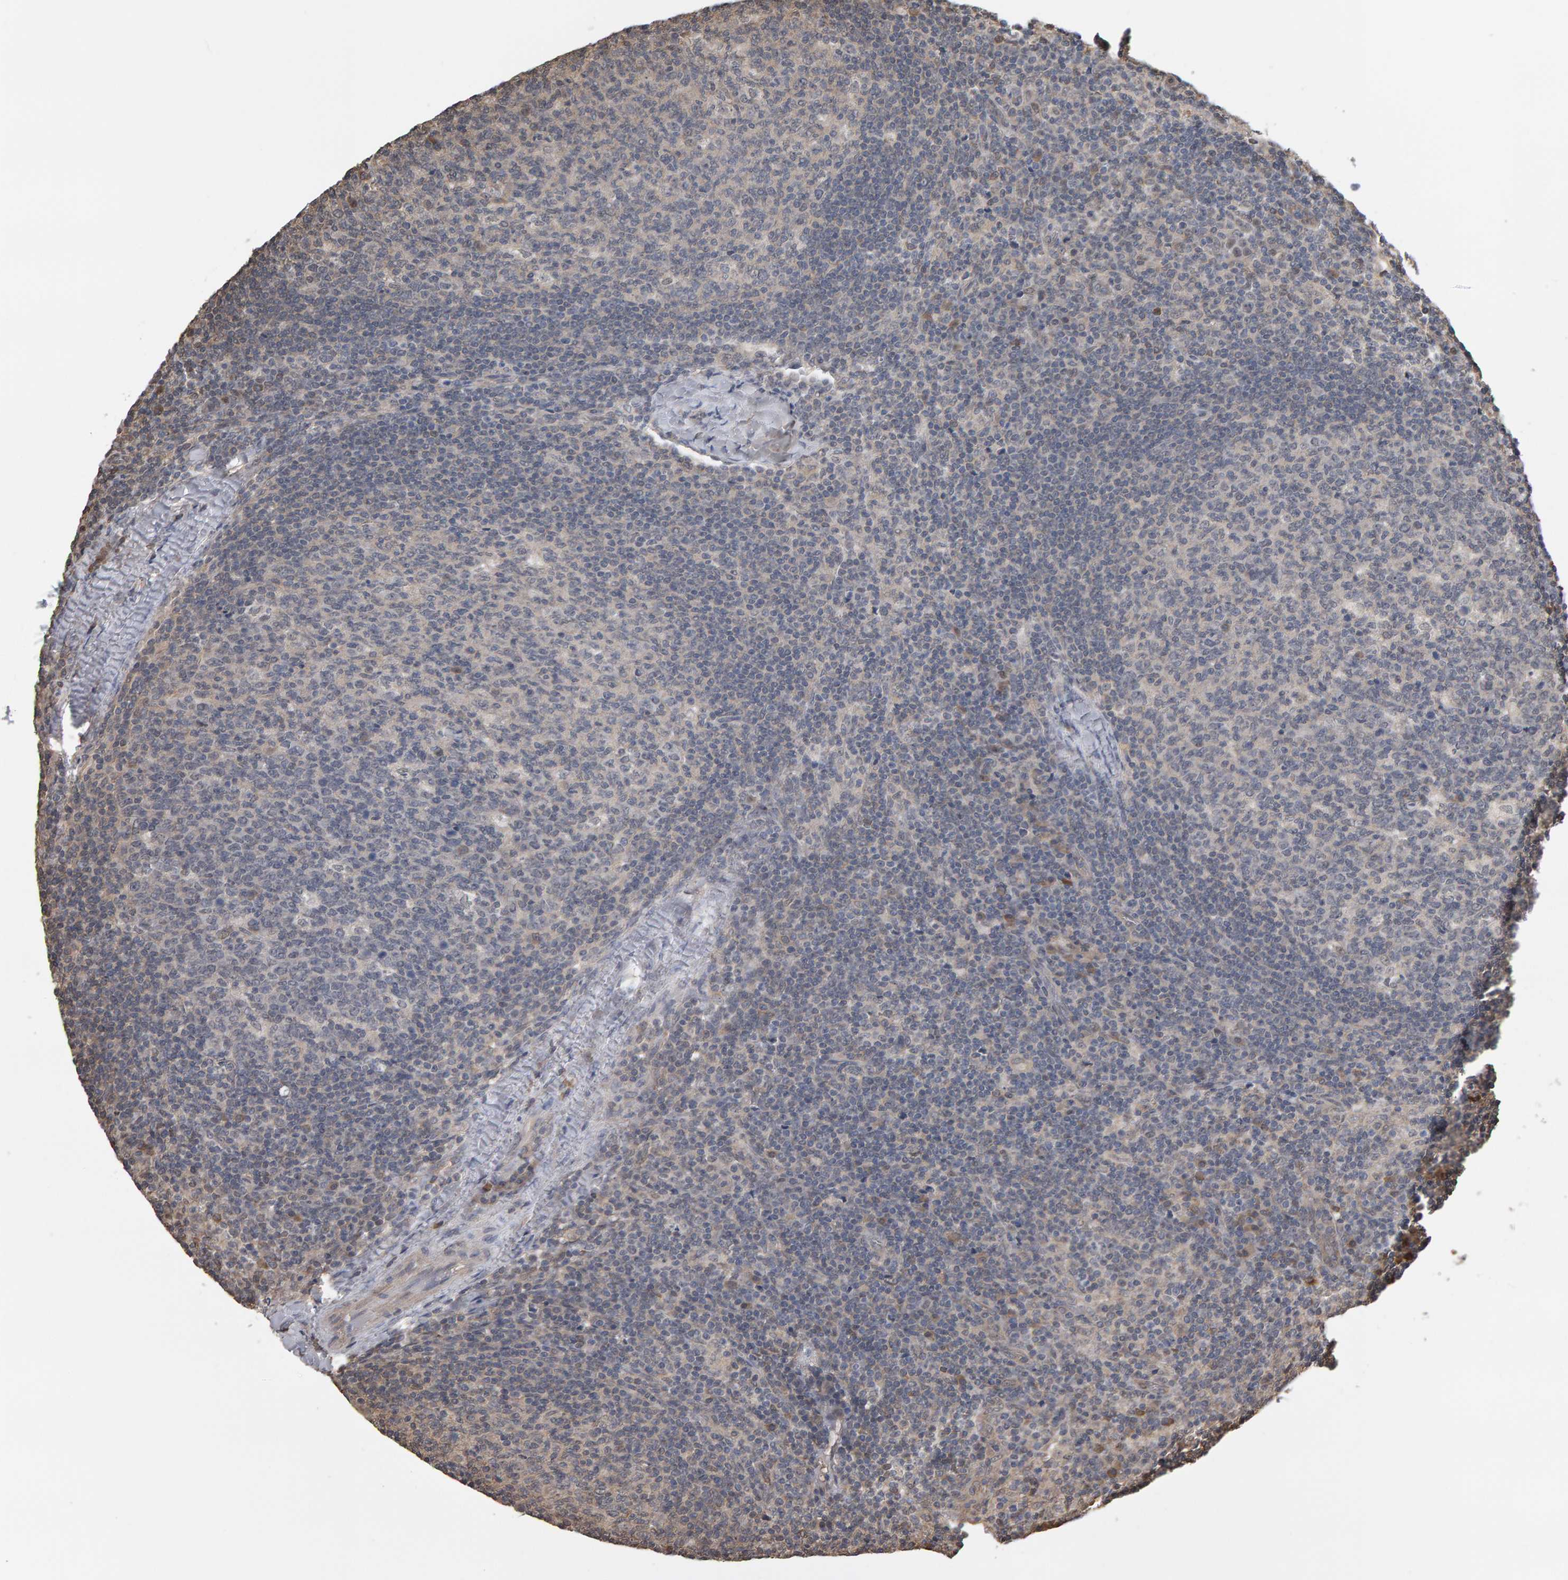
{"staining": {"intensity": "weak", "quantity": "<25%", "location": "cytoplasmic/membranous"}, "tissue": "lymph node", "cell_type": "Germinal center cells", "image_type": "normal", "snomed": [{"axis": "morphology", "description": "Normal tissue, NOS"}, {"axis": "morphology", "description": "Inflammation, NOS"}, {"axis": "topography", "description": "Lymph node"}], "caption": "A high-resolution image shows IHC staining of benign lymph node, which shows no significant expression in germinal center cells. (DAB IHC visualized using brightfield microscopy, high magnification).", "gene": "COASY", "patient": {"sex": "male", "age": 55}}